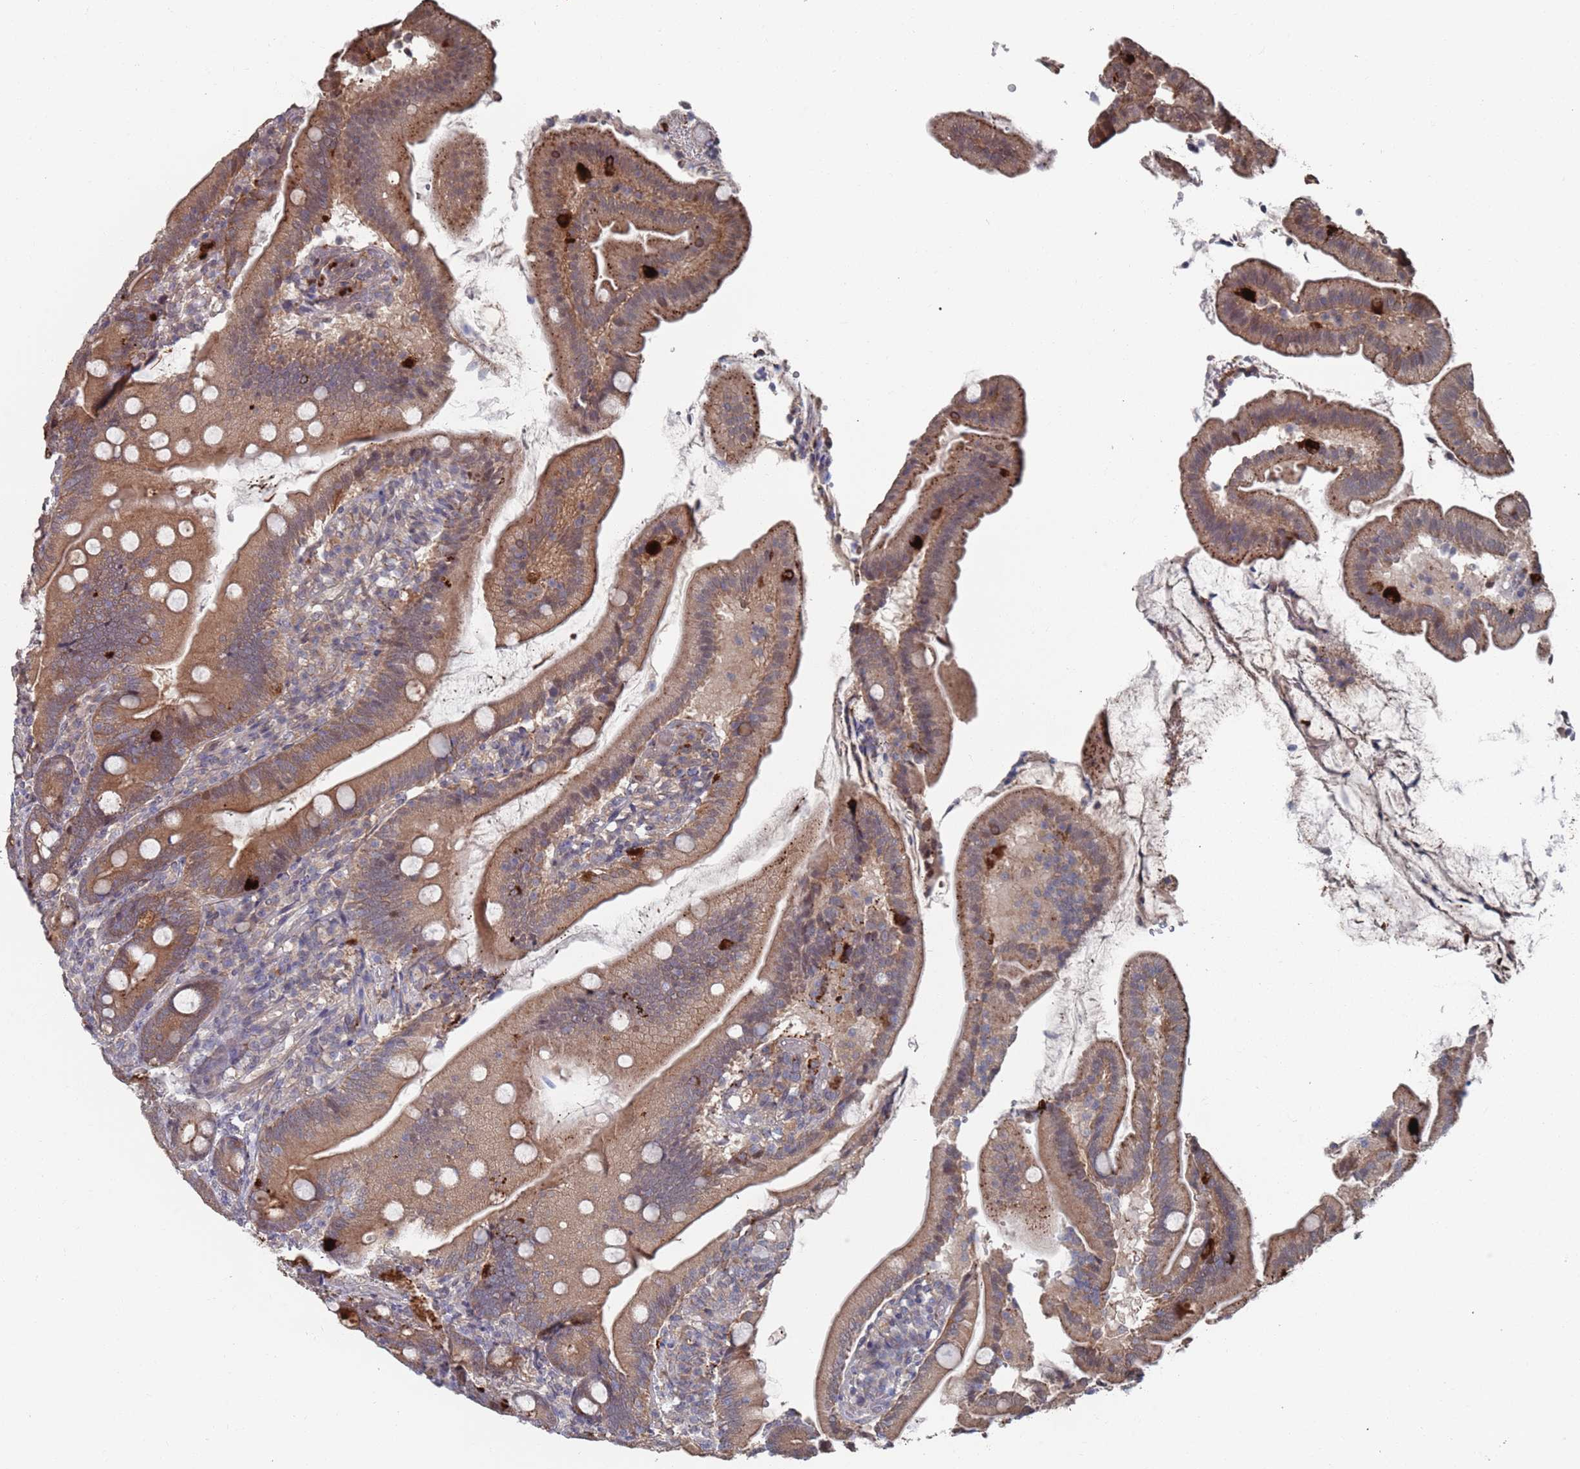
{"staining": {"intensity": "strong", "quantity": "<25%", "location": "cytoplasmic/membranous"}, "tissue": "duodenum", "cell_type": "Glandular cells", "image_type": "normal", "snomed": [{"axis": "morphology", "description": "Normal tissue, NOS"}, {"axis": "topography", "description": "Duodenum"}], "caption": "Brown immunohistochemical staining in normal duodenum shows strong cytoplasmic/membranous staining in about <25% of glandular cells. (IHC, brightfield microscopy, high magnification).", "gene": "DGKD", "patient": {"sex": "female", "age": 67}}